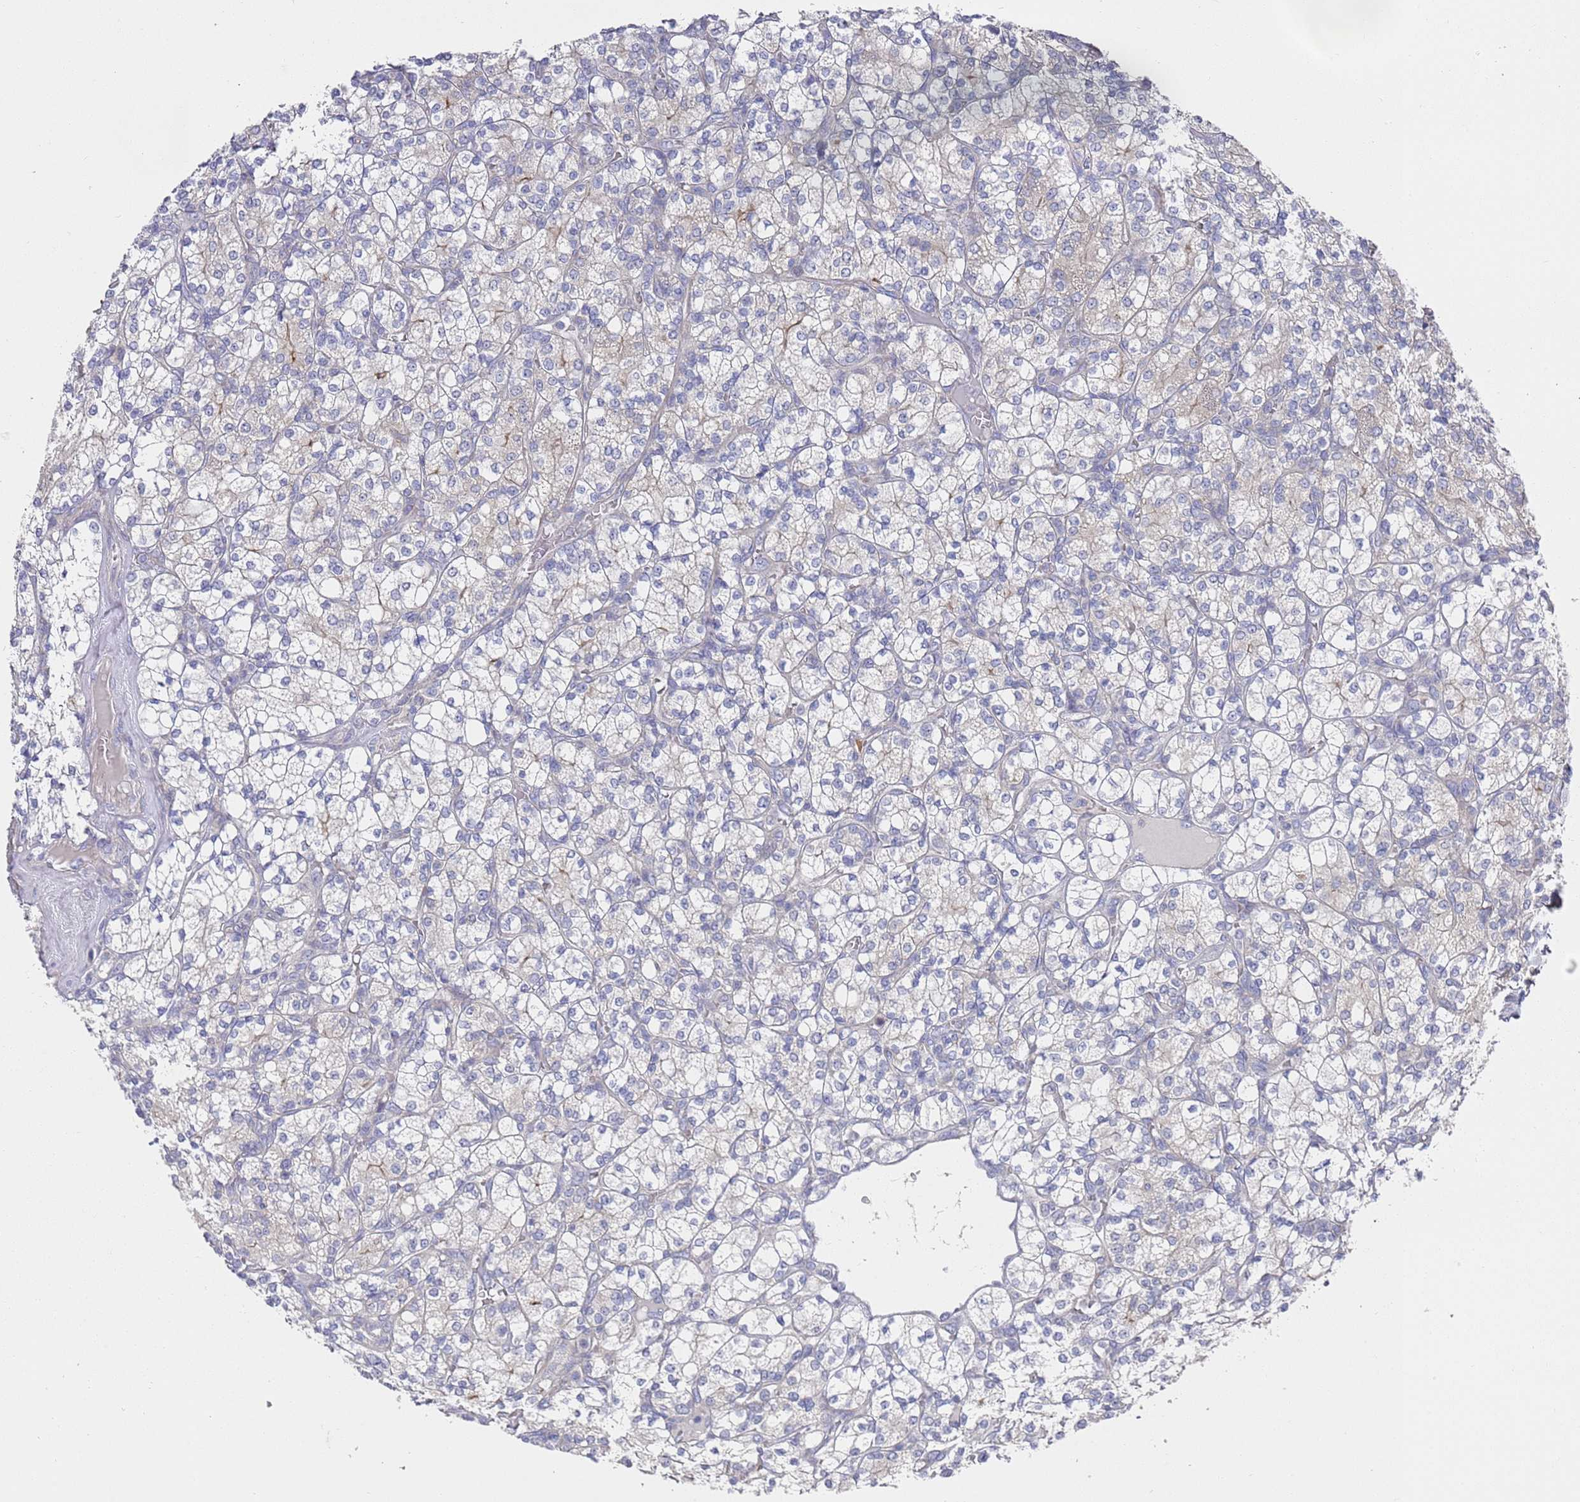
{"staining": {"intensity": "negative", "quantity": "none", "location": "none"}, "tissue": "renal cancer", "cell_type": "Tumor cells", "image_type": "cancer", "snomed": [{"axis": "morphology", "description": "Adenocarcinoma, NOS"}, {"axis": "topography", "description": "Kidney"}], "caption": "Tumor cells are negative for protein expression in human renal adenocarcinoma. Nuclei are stained in blue.", "gene": "SCAPER", "patient": {"sex": "male", "age": 77}}